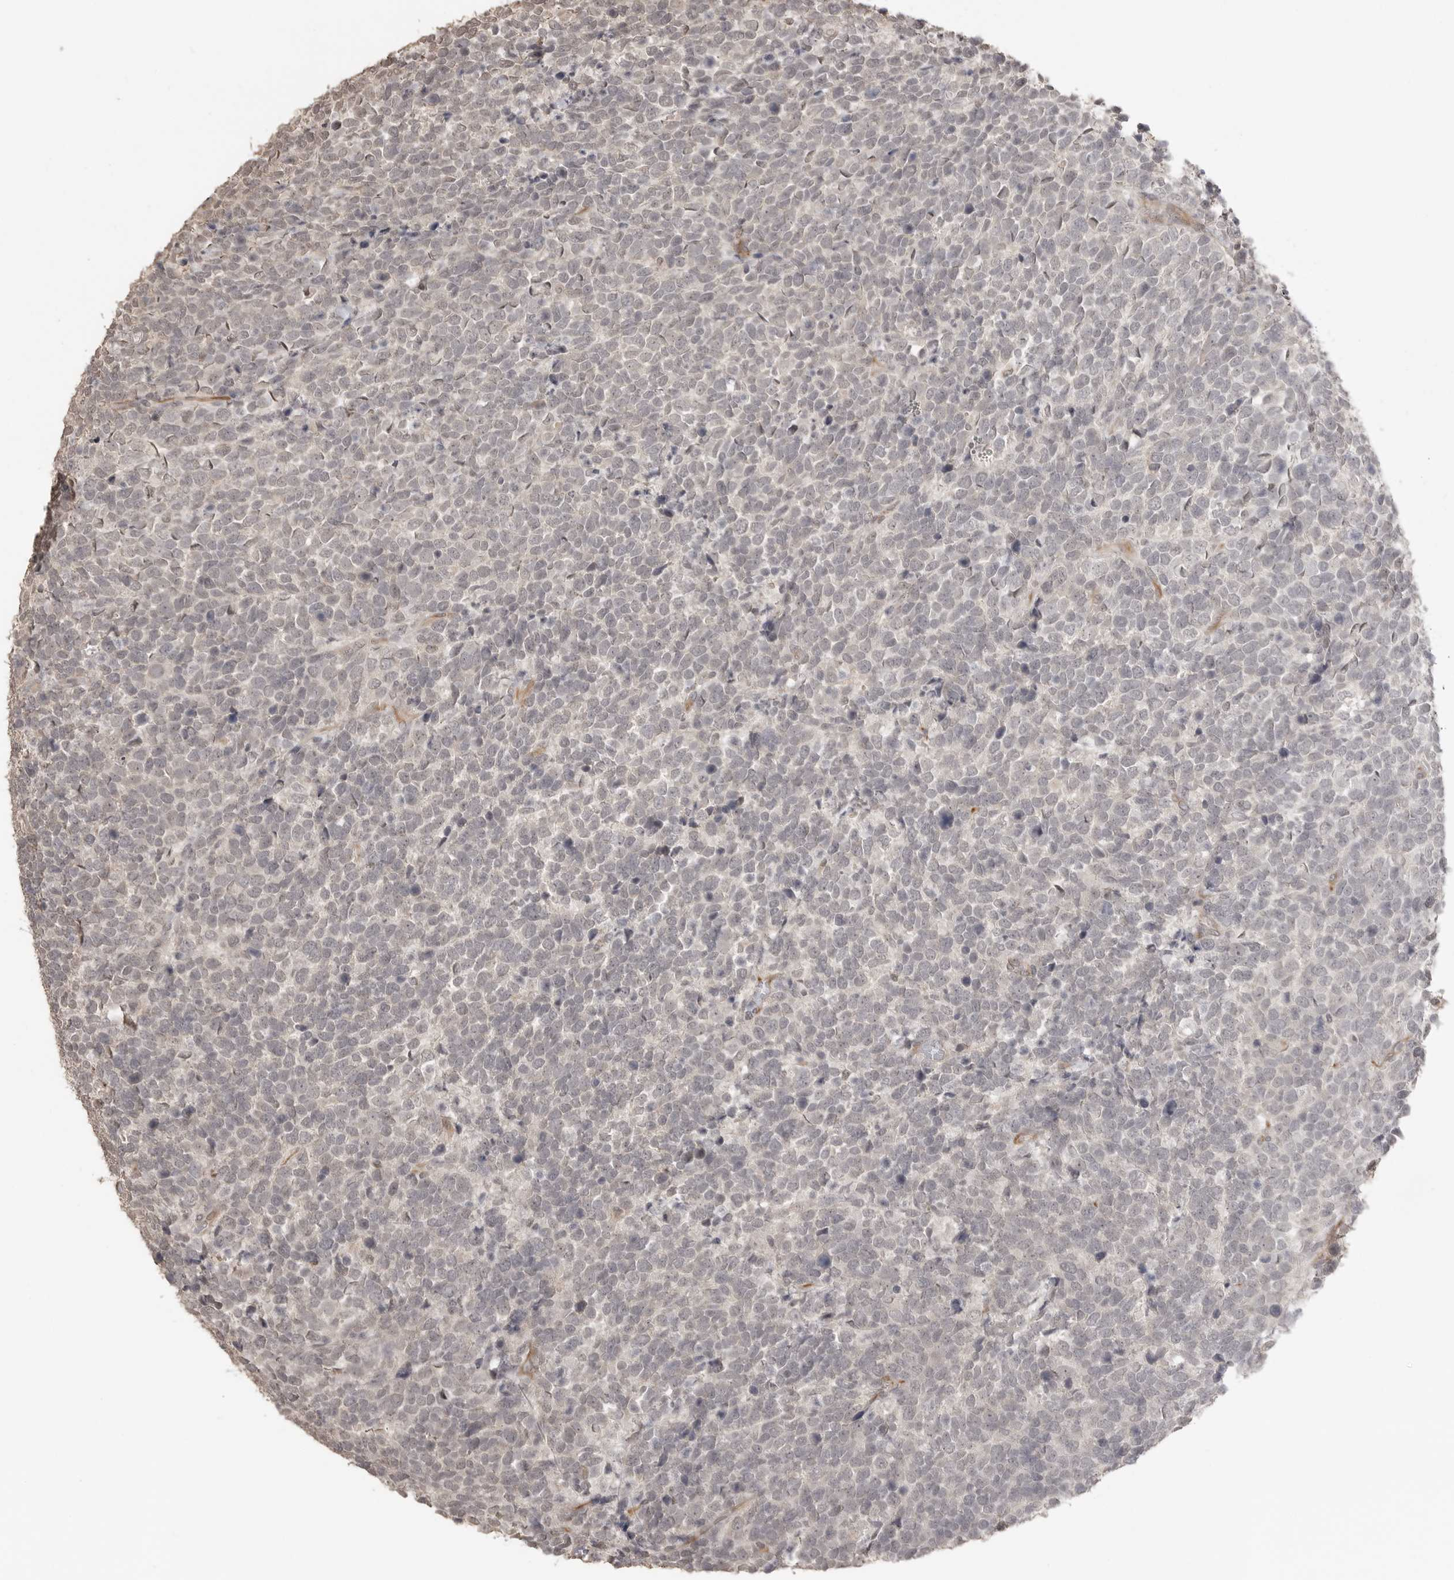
{"staining": {"intensity": "negative", "quantity": "none", "location": "none"}, "tissue": "urothelial cancer", "cell_type": "Tumor cells", "image_type": "cancer", "snomed": [{"axis": "morphology", "description": "Urothelial carcinoma, High grade"}, {"axis": "topography", "description": "Urinary bladder"}], "caption": "High magnification brightfield microscopy of urothelial carcinoma (high-grade) stained with DAB (brown) and counterstained with hematoxylin (blue): tumor cells show no significant staining.", "gene": "SMG8", "patient": {"sex": "female", "age": 82}}